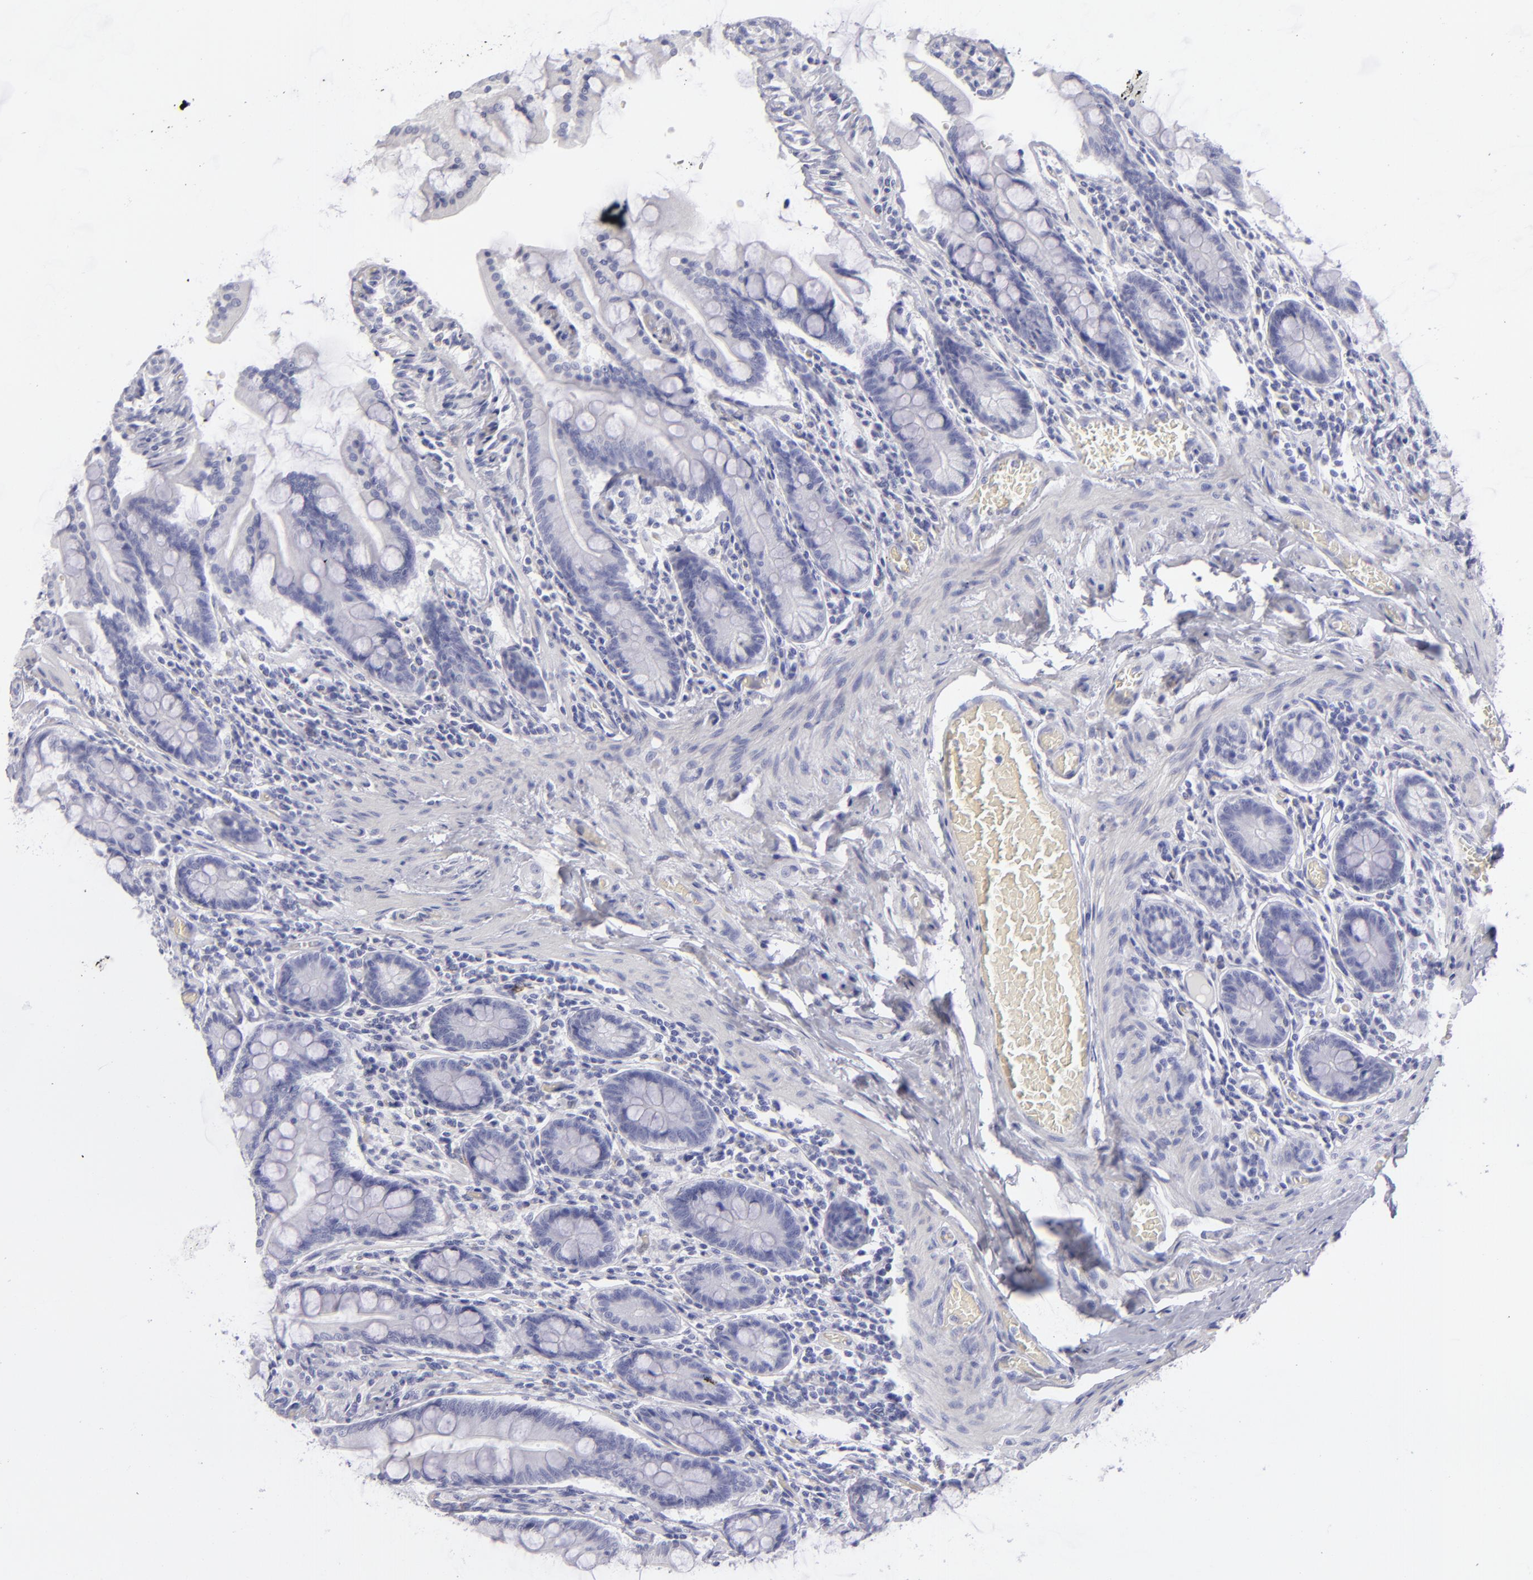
{"staining": {"intensity": "negative", "quantity": "none", "location": "none"}, "tissue": "small intestine", "cell_type": "Glandular cells", "image_type": "normal", "snomed": [{"axis": "morphology", "description": "Normal tissue, NOS"}, {"axis": "topography", "description": "Small intestine"}], "caption": "IHC of unremarkable human small intestine exhibits no staining in glandular cells.", "gene": "CD22", "patient": {"sex": "male", "age": 41}}